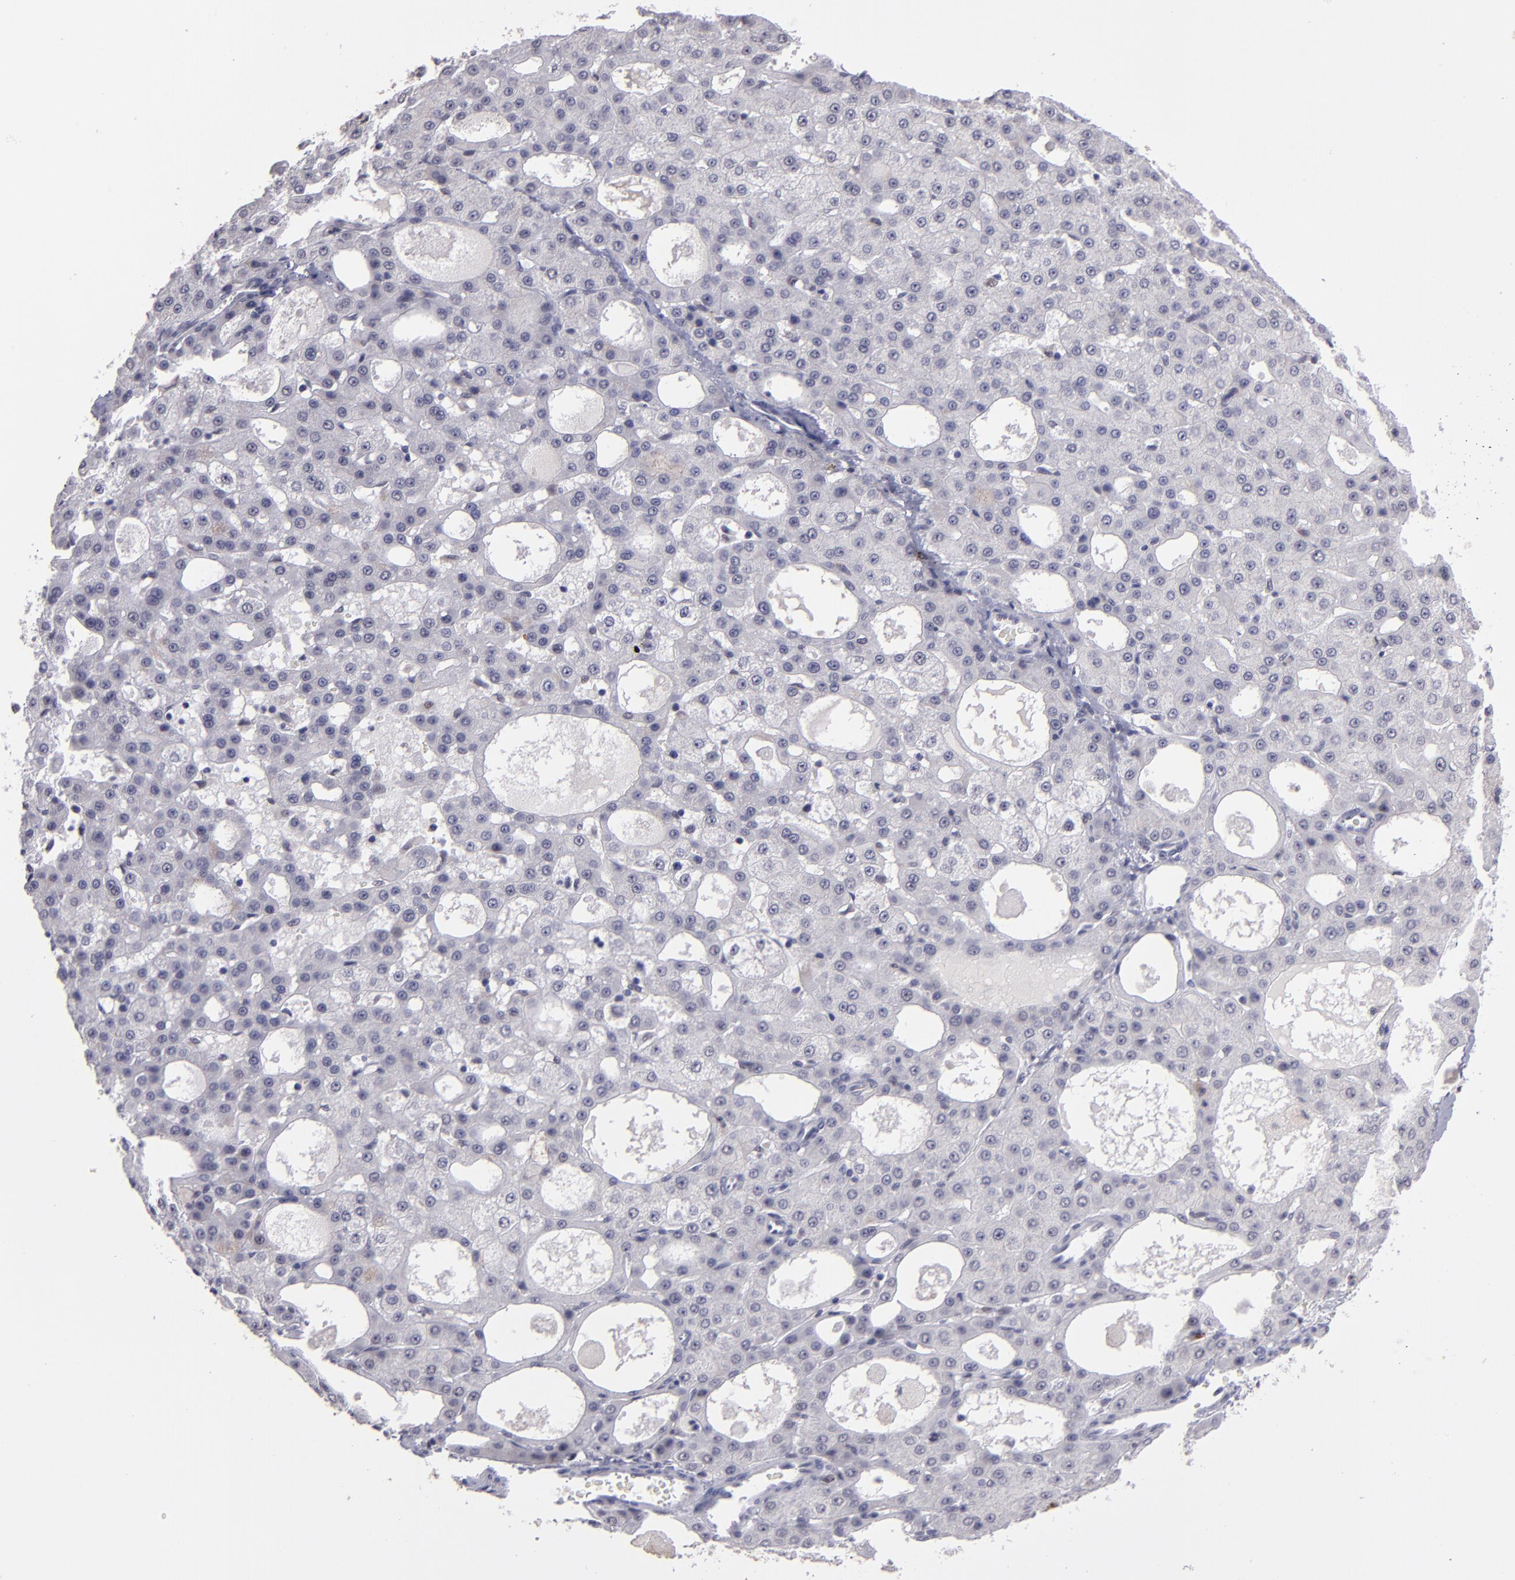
{"staining": {"intensity": "weak", "quantity": "<25%", "location": "cytoplasmic/membranous,nuclear"}, "tissue": "liver cancer", "cell_type": "Tumor cells", "image_type": "cancer", "snomed": [{"axis": "morphology", "description": "Carcinoma, Hepatocellular, NOS"}, {"axis": "topography", "description": "Liver"}], "caption": "Immunohistochemistry of human liver hepatocellular carcinoma demonstrates no expression in tumor cells.", "gene": "OTUB2", "patient": {"sex": "male", "age": 47}}